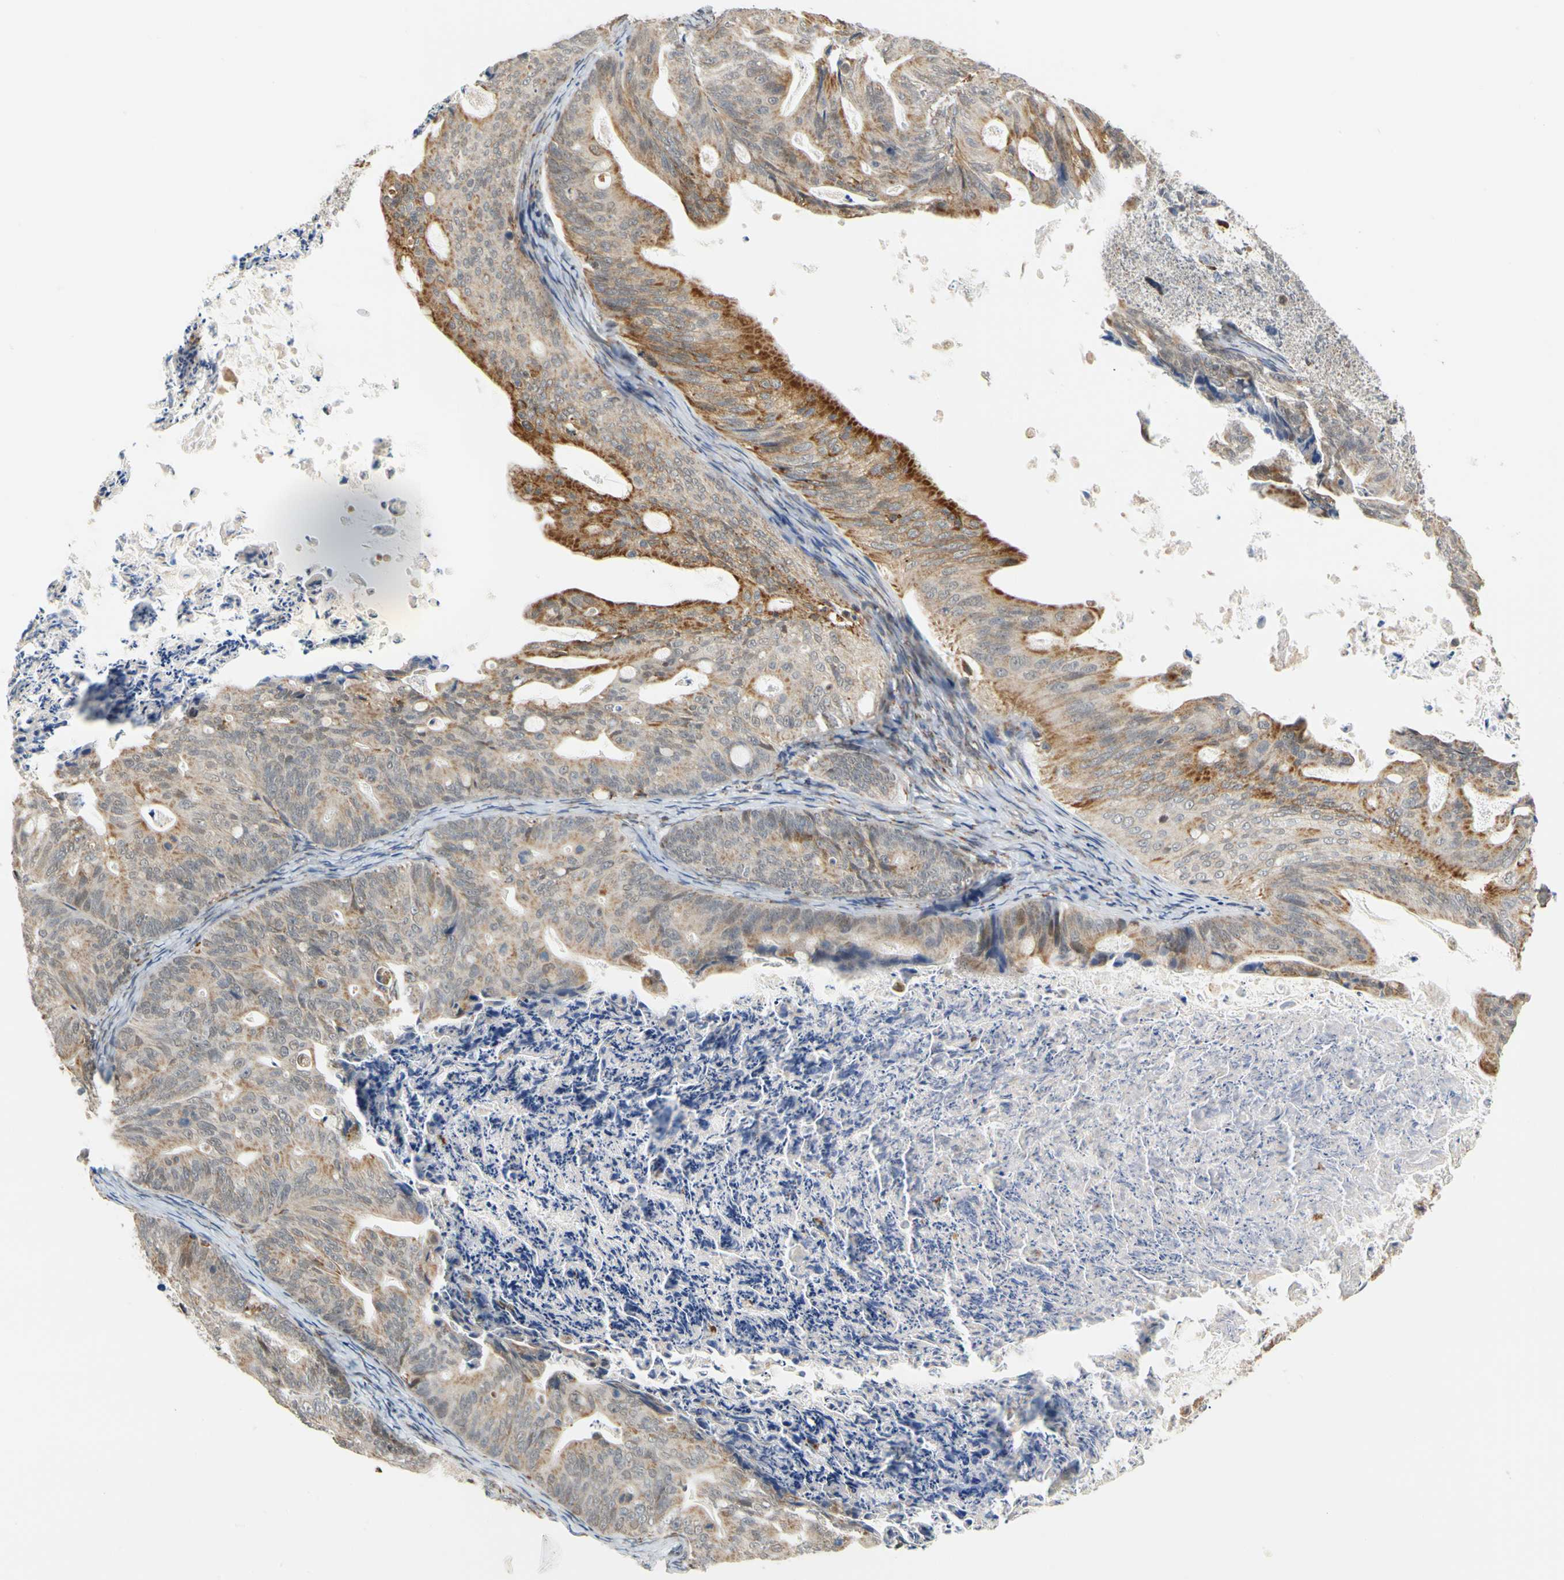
{"staining": {"intensity": "moderate", "quantity": "25%-75%", "location": "cytoplasmic/membranous"}, "tissue": "ovarian cancer", "cell_type": "Tumor cells", "image_type": "cancer", "snomed": [{"axis": "morphology", "description": "Cystadenocarcinoma, mucinous, NOS"}, {"axis": "topography", "description": "Ovary"}], "caption": "The histopathology image exhibits staining of ovarian mucinous cystadenocarcinoma, revealing moderate cytoplasmic/membranous protein positivity (brown color) within tumor cells.", "gene": "SFXN3", "patient": {"sex": "female", "age": 37}}